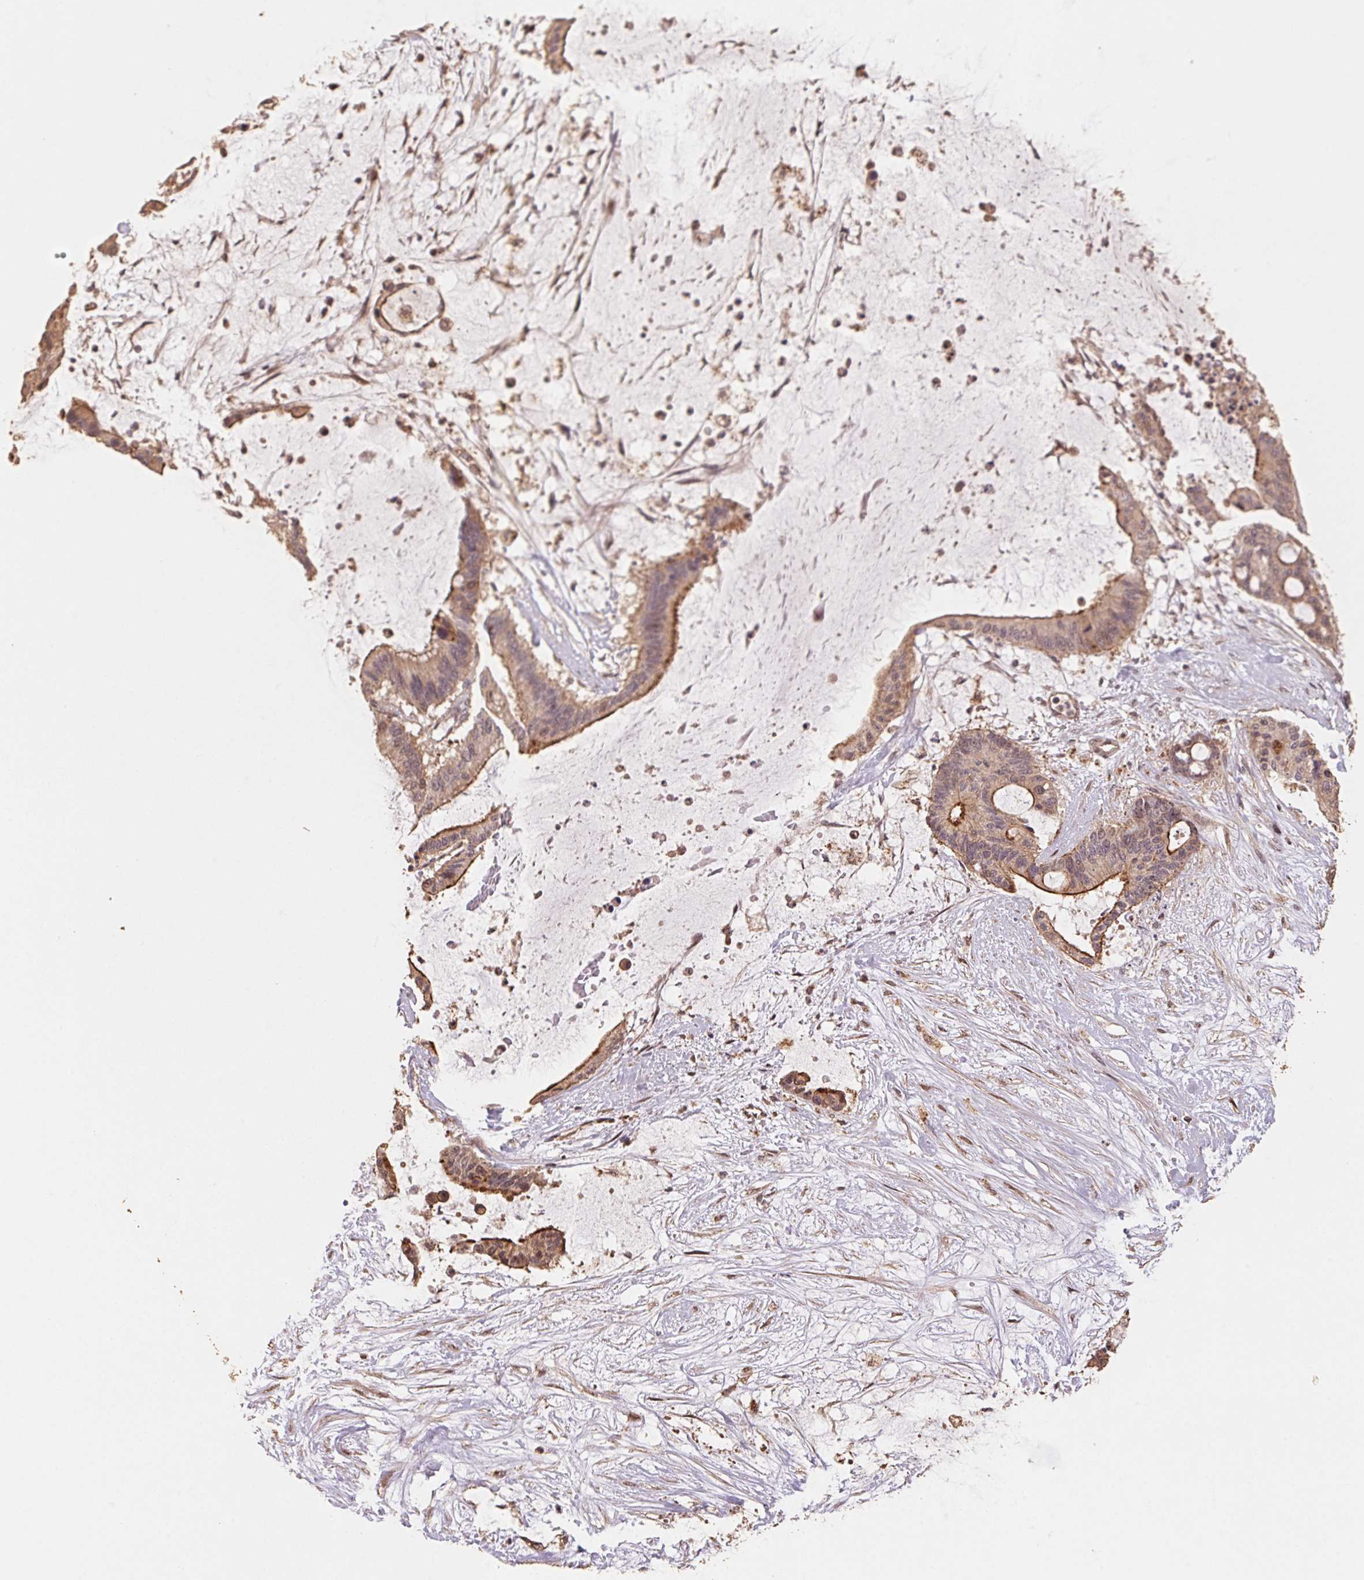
{"staining": {"intensity": "moderate", "quantity": "25%-75%", "location": "cytoplasmic/membranous"}, "tissue": "liver cancer", "cell_type": "Tumor cells", "image_type": "cancer", "snomed": [{"axis": "morphology", "description": "Normal tissue, NOS"}, {"axis": "morphology", "description": "Cholangiocarcinoma"}, {"axis": "topography", "description": "Liver"}, {"axis": "topography", "description": "Peripheral nerve tissue"}], "caption": "Immunohistochemistry (DAB (3,3'-diaminobenzidine)) staining of liver cholangiocarcinoma displays moderate cytoplasmic/membranous protein positivity in approximately 25%-75% of tumor cells. (IHC, brightfield microscopy, high magnification).", "gene": "TMEM222", "patient": {"sex": "female", "age": 73}}